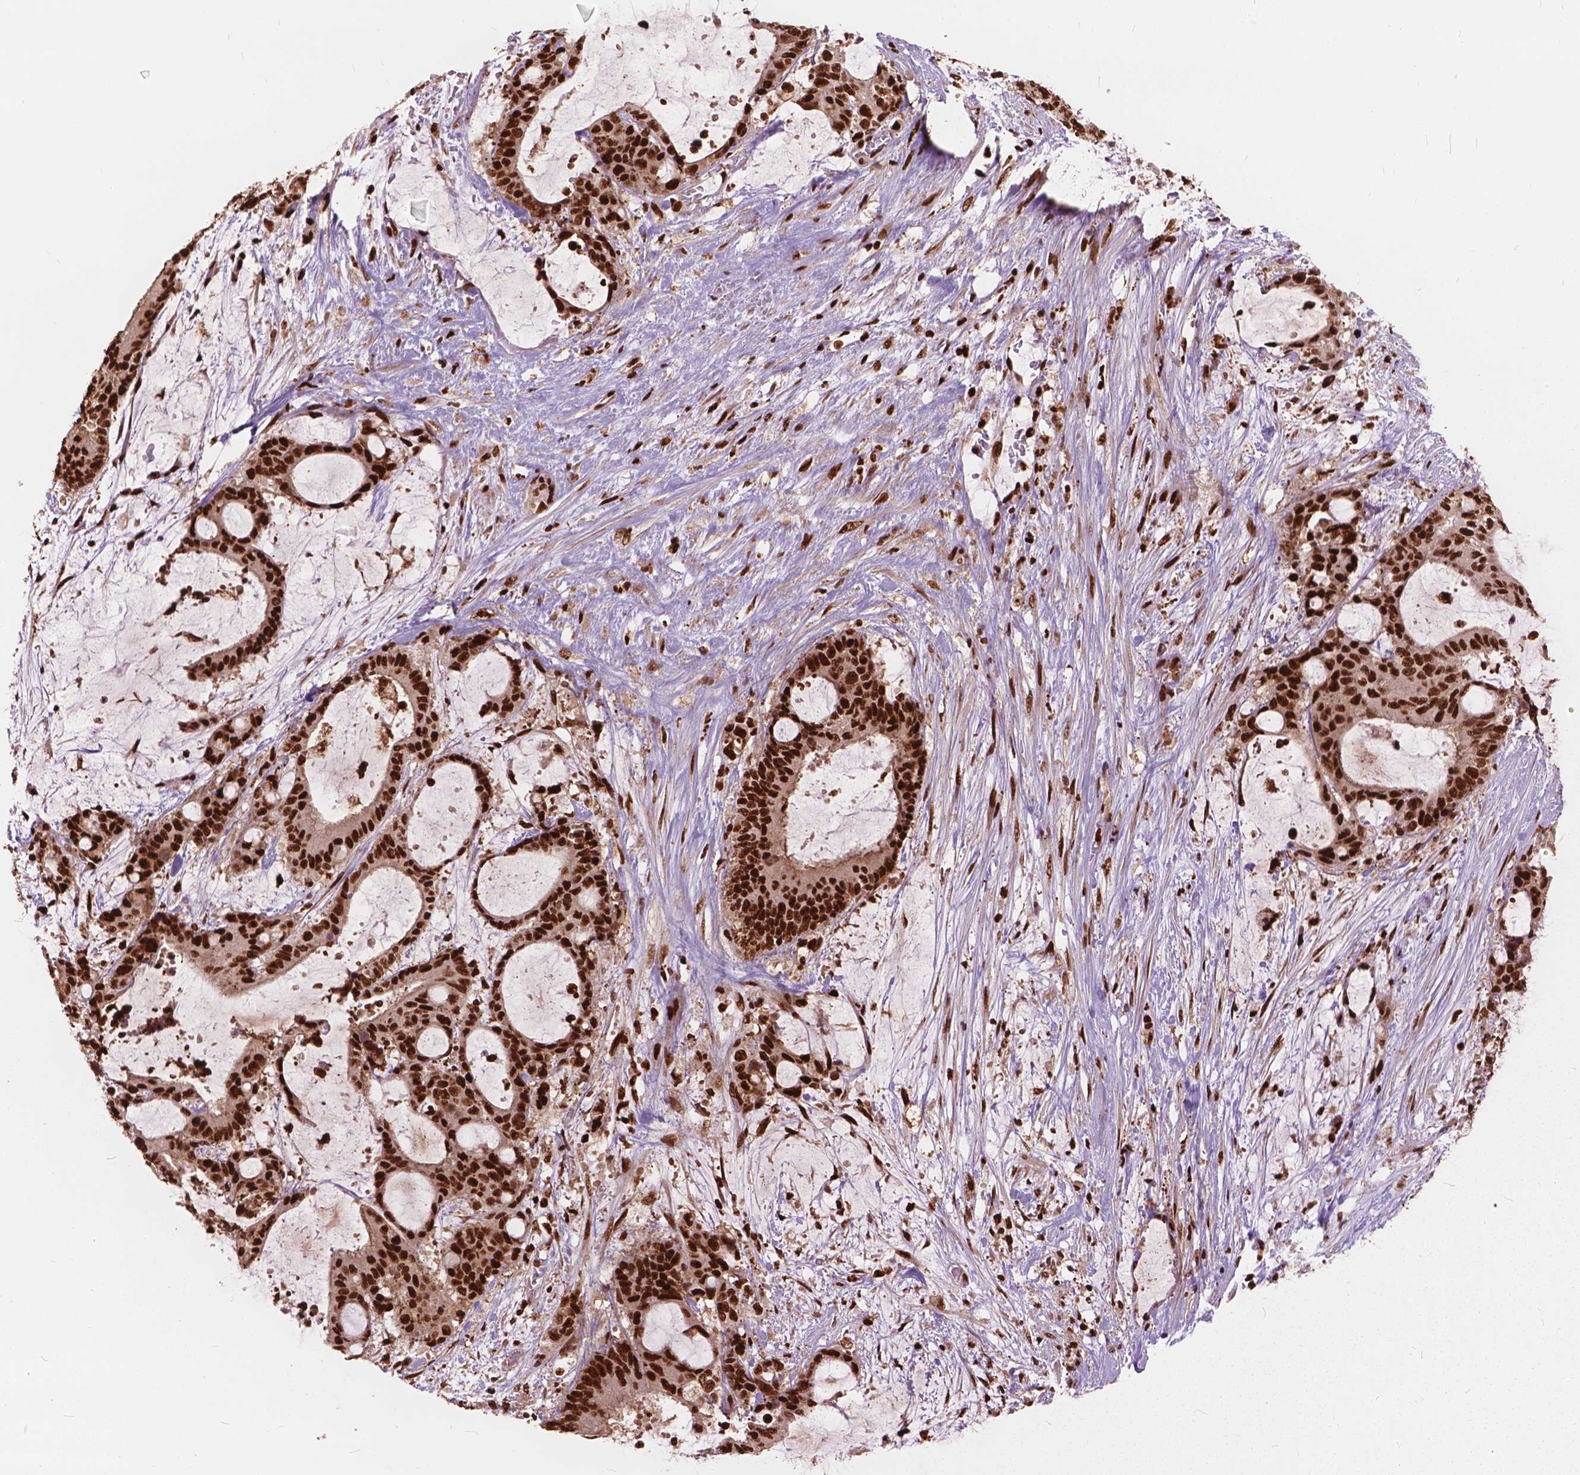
{"staining": {"intensity": "strong", "quantity": ">75%", "location": "nuclear"}, "tissue": "liver cancer", "cell_type": "Tumor cells", "image_type": "cancer", "snomed": [{"axis": "morphology", "description": "Normal tissue, NOS"}, {"axis": "morphology", "description": "Cholangiocarcinoma"}, {"axis": "topography", "description": "Liver"}, {"axis": "topography", "description": "Peripheral nerve tissue"}], "caption": "Human liver cholangiocarcinoma stained with a brown dye shows strong nuclear positive positivity in approximately >75% of tumor cells.", "gene": "ANP32B", "patient": {"sex": "female", "age": 73}}